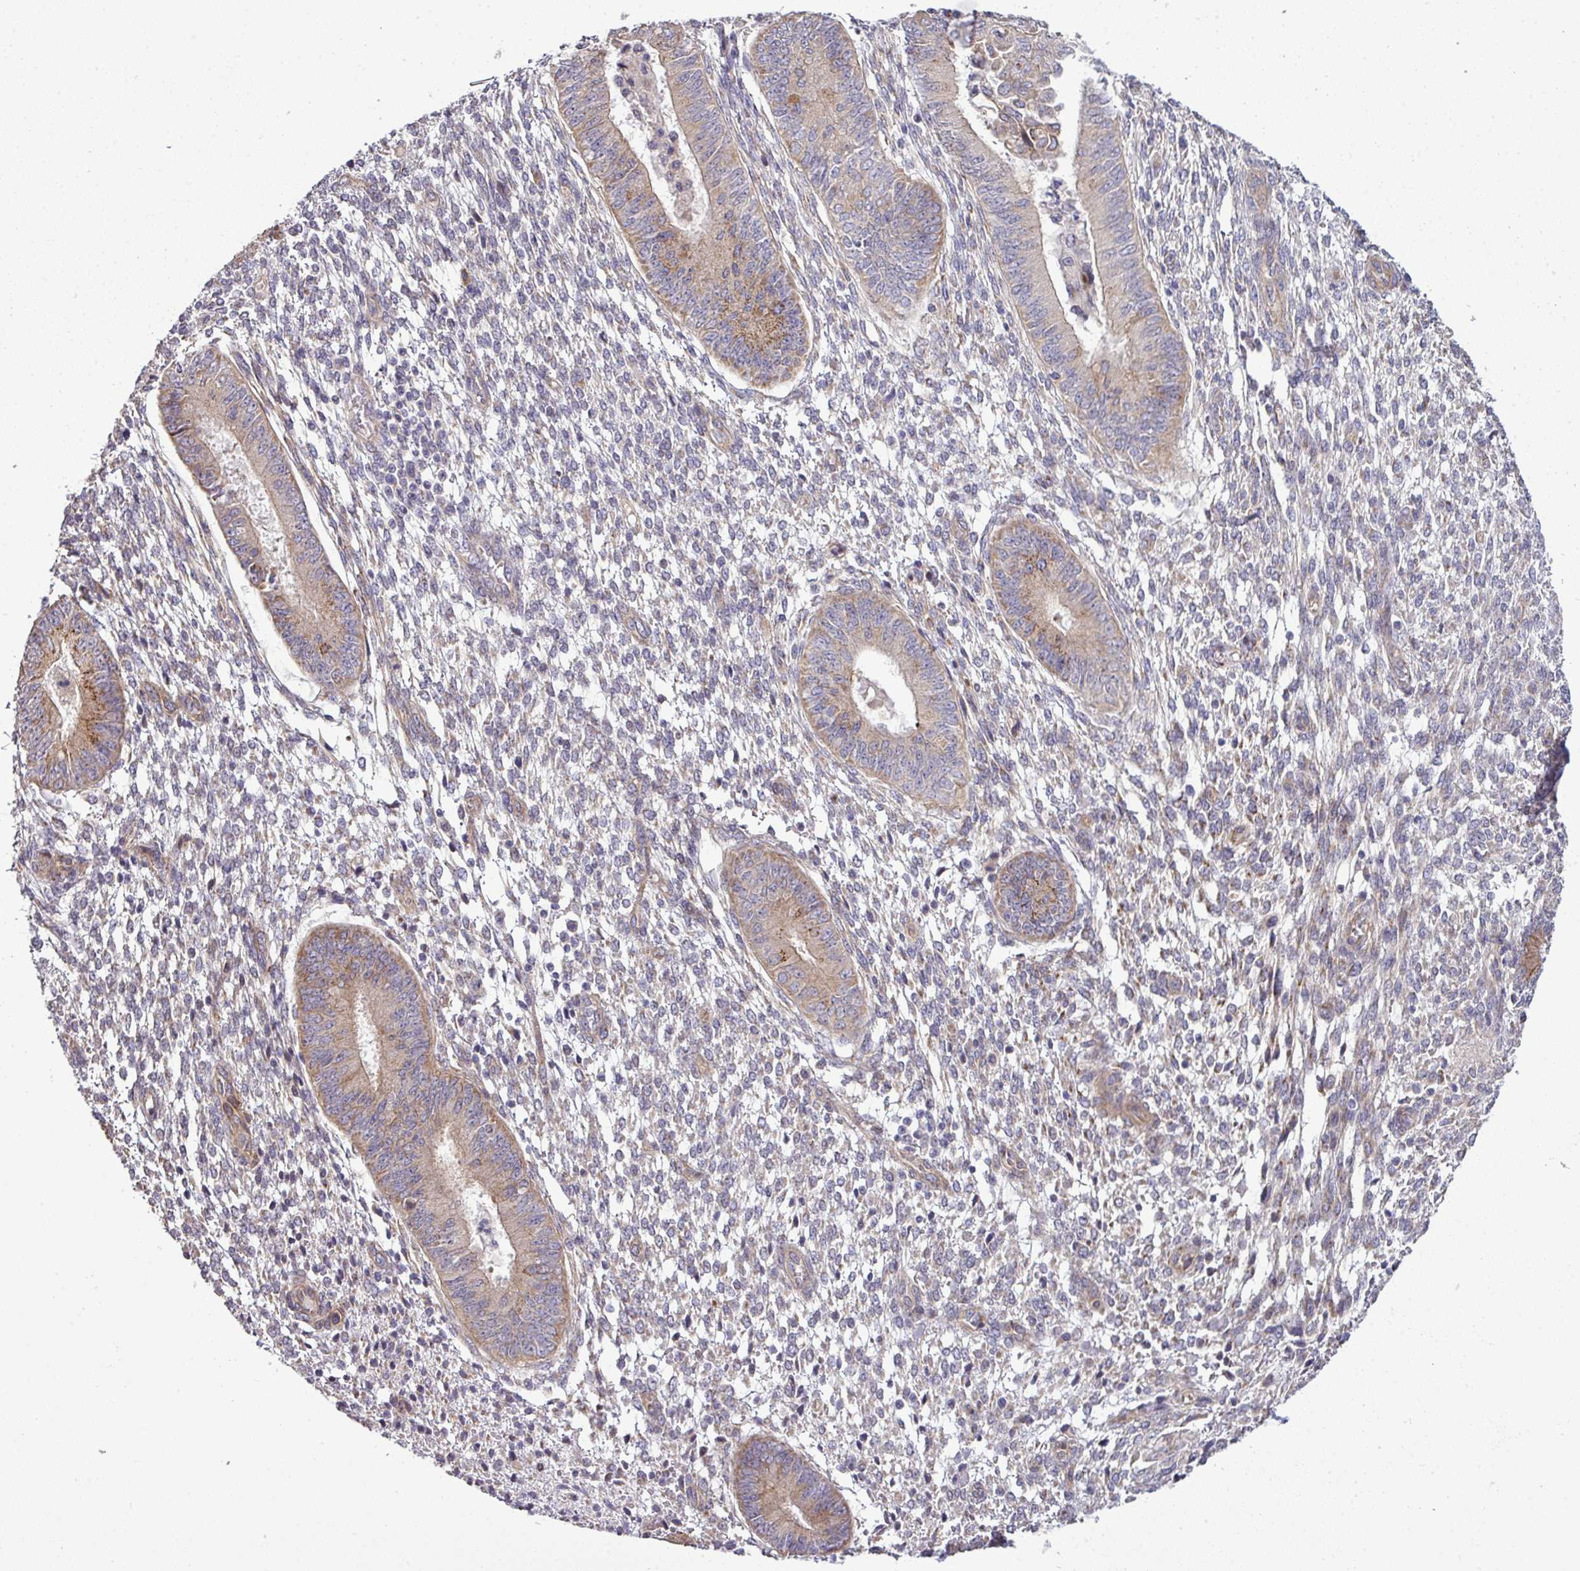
{"staining": {"intensity": "moderate", "quantity": "25%-75%", "location": "cytoplasmic/membranous"}, "tissue": "endometrium", "cell_type": "Cells in endometrial stroma", "image_type": "normal", "snomed": [{"axis": "morphology", "description": "Normal tissue, NOS"}, {"axis": "topography", "description": "Endometrium"}], "caption": "Human endometrium stained with a brown dye exhibits moderate cytoplasmic/membranous positive positivity in approximately 25%-75% of cells in endometrial stroma.", "gene": "TIMMDC1", "patient": {"sex": "female", "age": 49}}